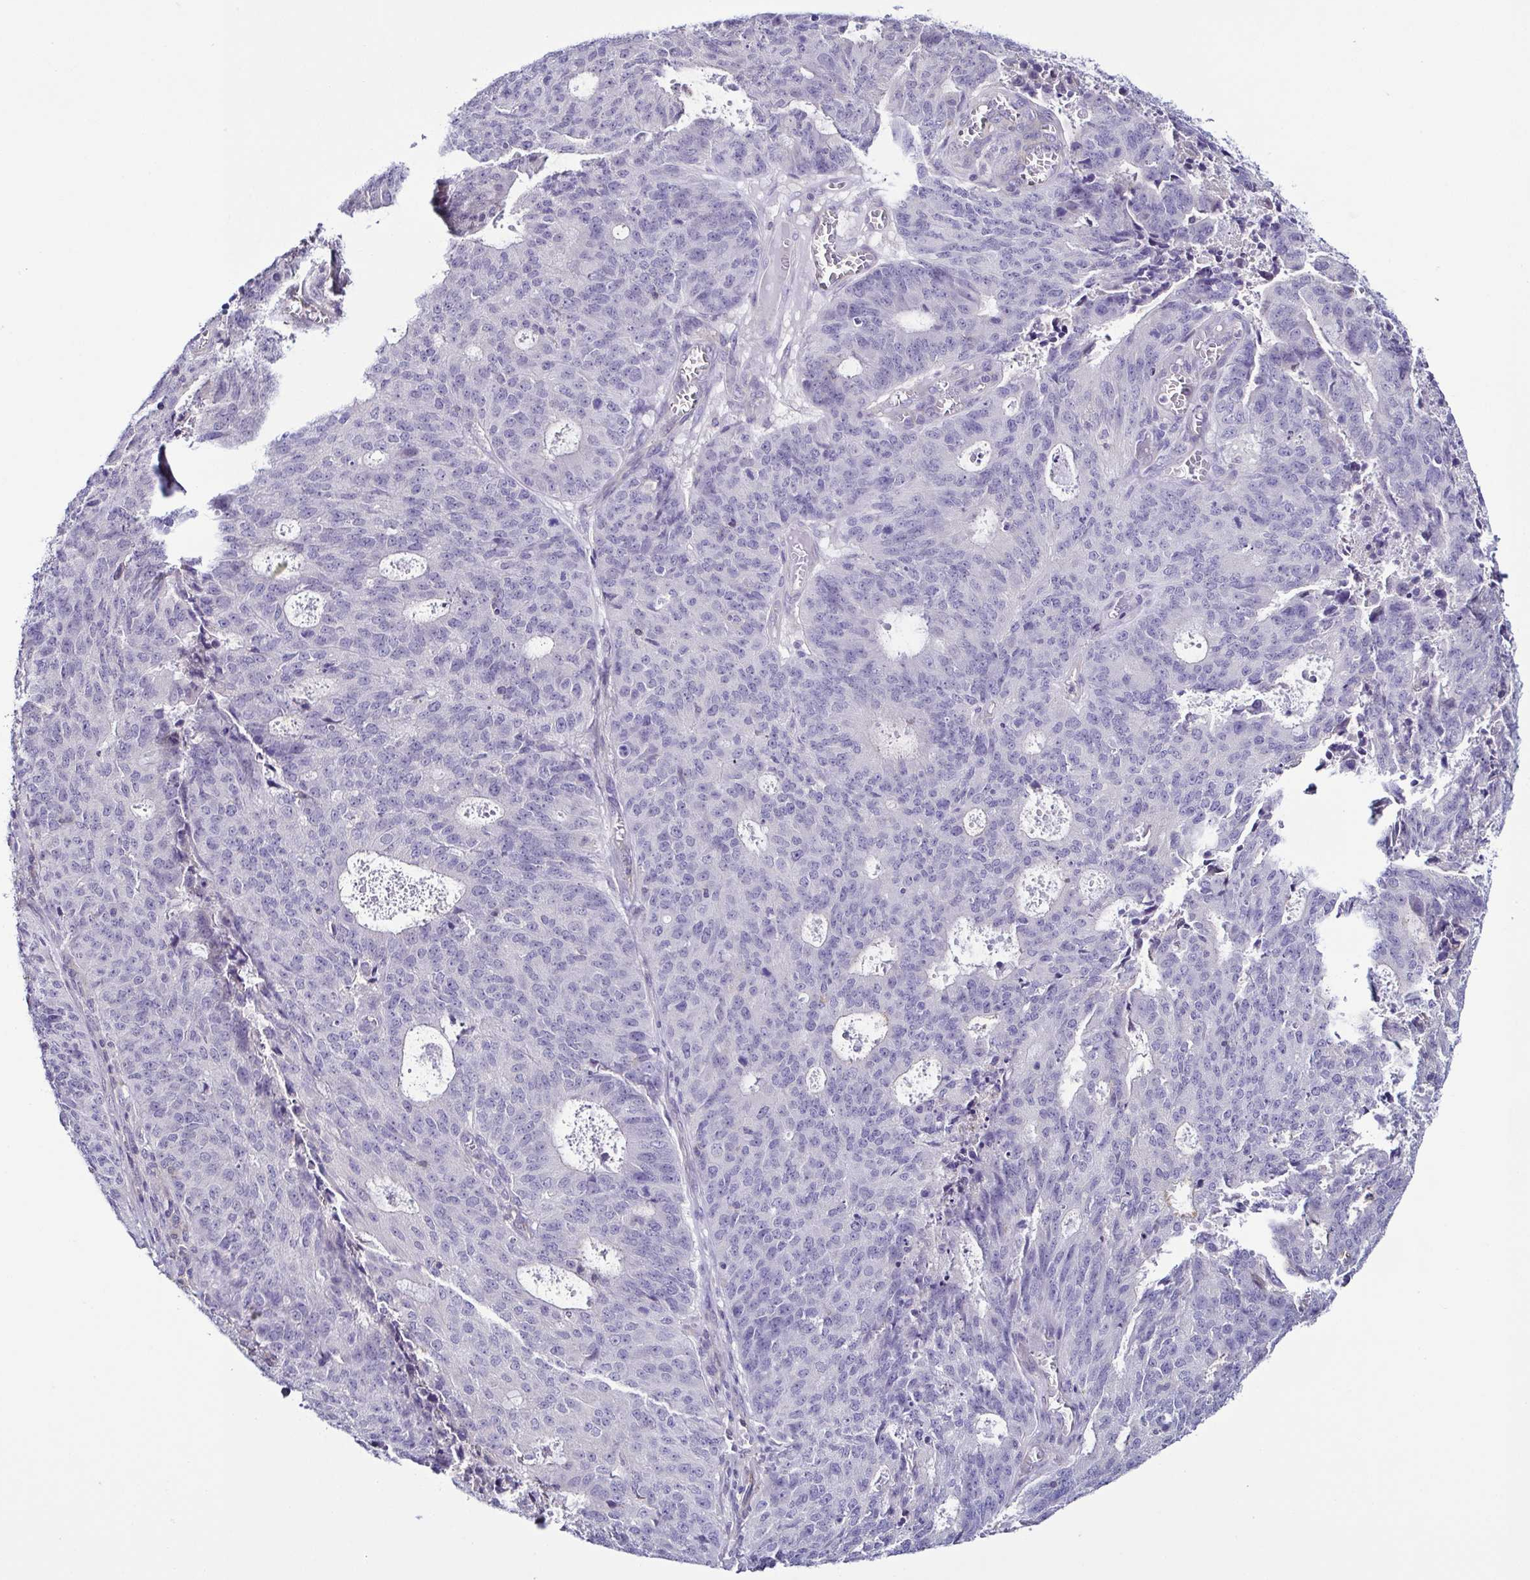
{"staining": {"intensity": "negative", "quantity": "none", "location": "none"}, "tissue": "endometrial cancer", "cell_type": "Tumor cells", "image_type": "cancer", "snomed": [{"axis": "morphology", "description": "Adenocarcinoma, NOS"}, {"axis": "topography", "description": "Endometrium"}], "caption": "Endometrial cancer (adenocarcinoma) was stained to show a protein in brown. There is no significant expression in tumor cells. Nuclei are stained in blue.", "gene": "TNNT2", "patient": {"sex": "female", "age": 82}}